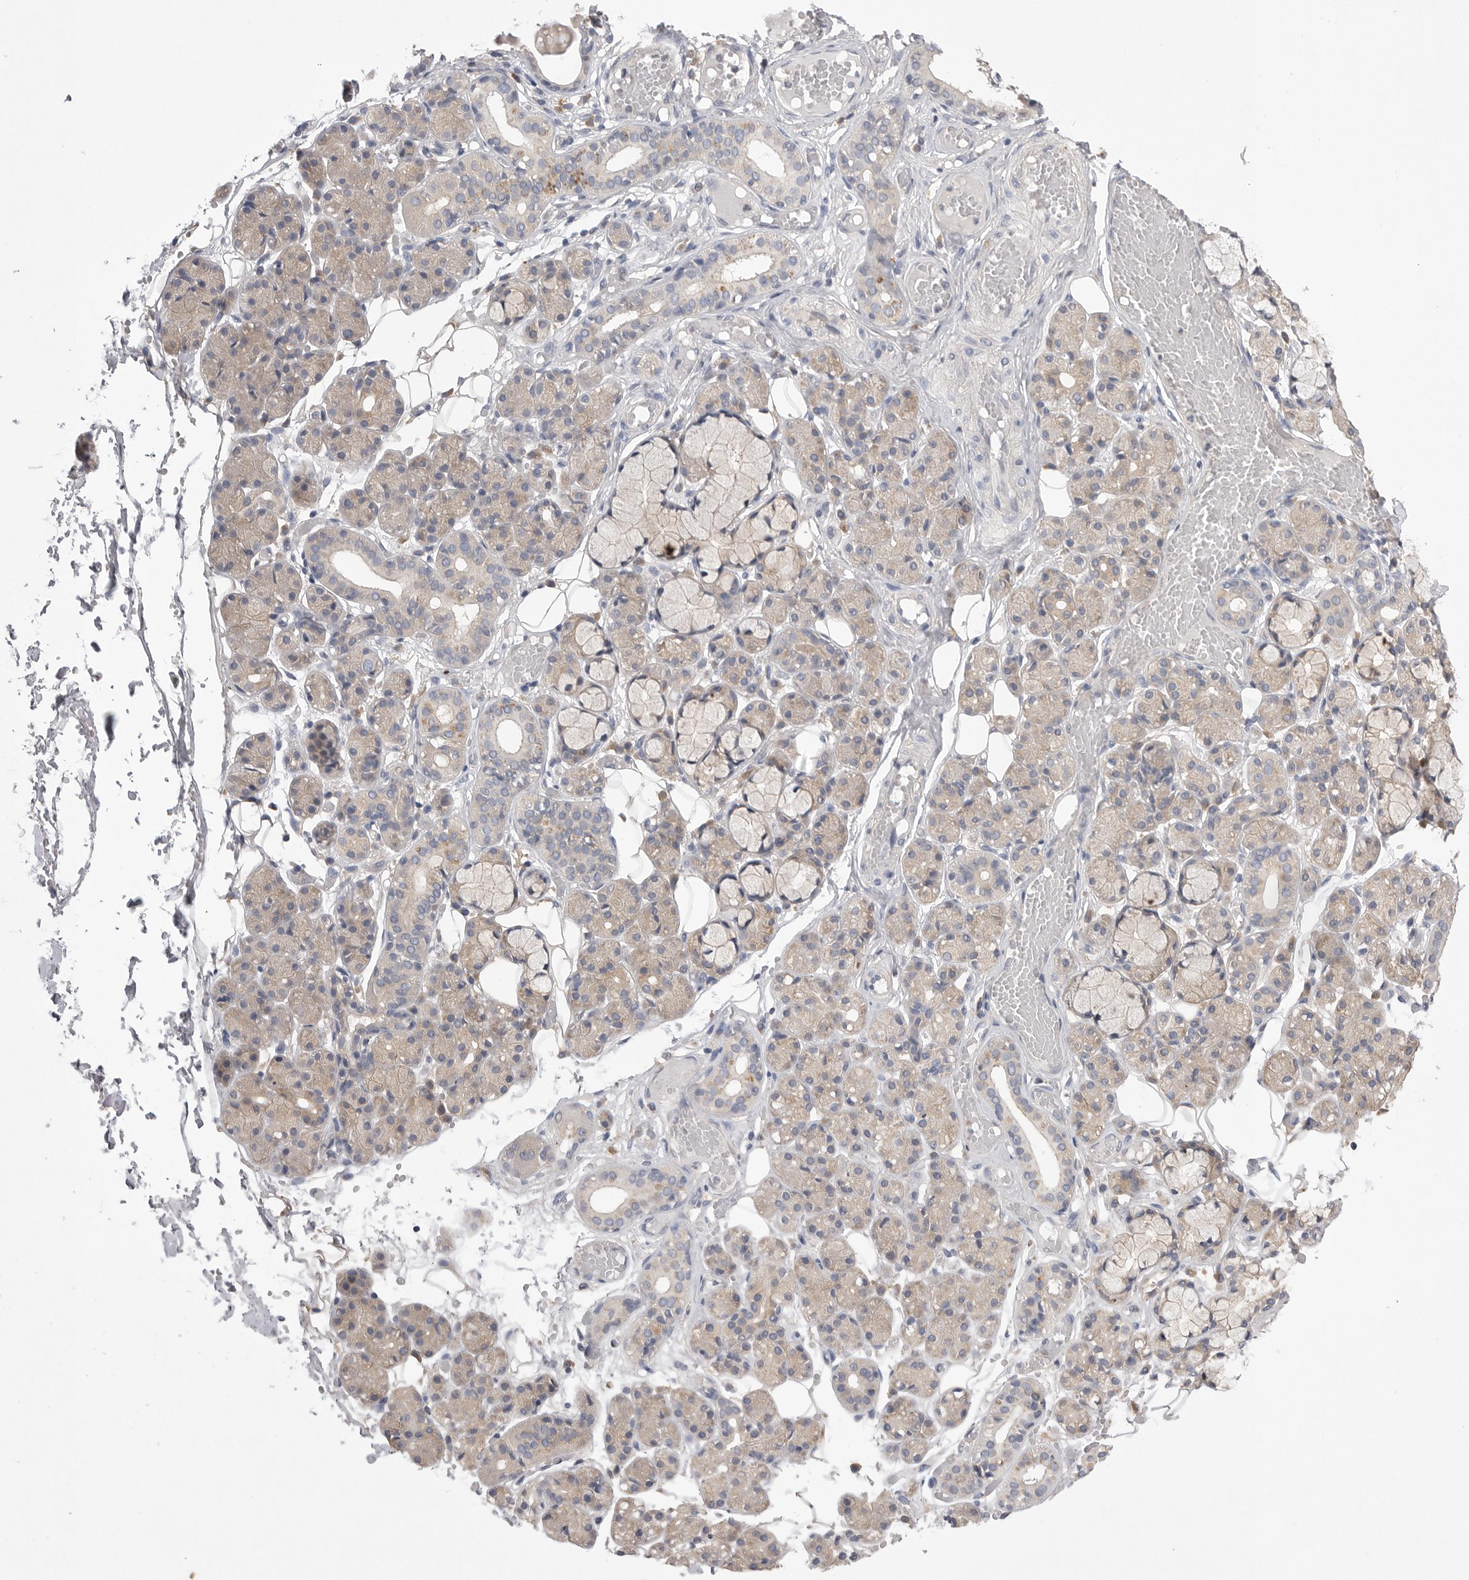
{"staining": {"intensity": "weak", "quantity": "25%-75%", "location": "cytoplasmic/membranous"}, "tissue": "salivary gland", "cell_type": "Glandular cells", "image_type": "normal", "snomed": [{"axis": "morphology", "description": "Normal tissue, NOS"}, {"axis": "topography", "description": "Salivary gland"}], "caption": "An image of salivary gland stained for a protein displays weak cytoplasmic/membranous brown staining in glandular cells. (IHC, brightfield microscopy, high magnification).", "gene": "VAC14", "patient": {"sex": "male", "age": 63}}